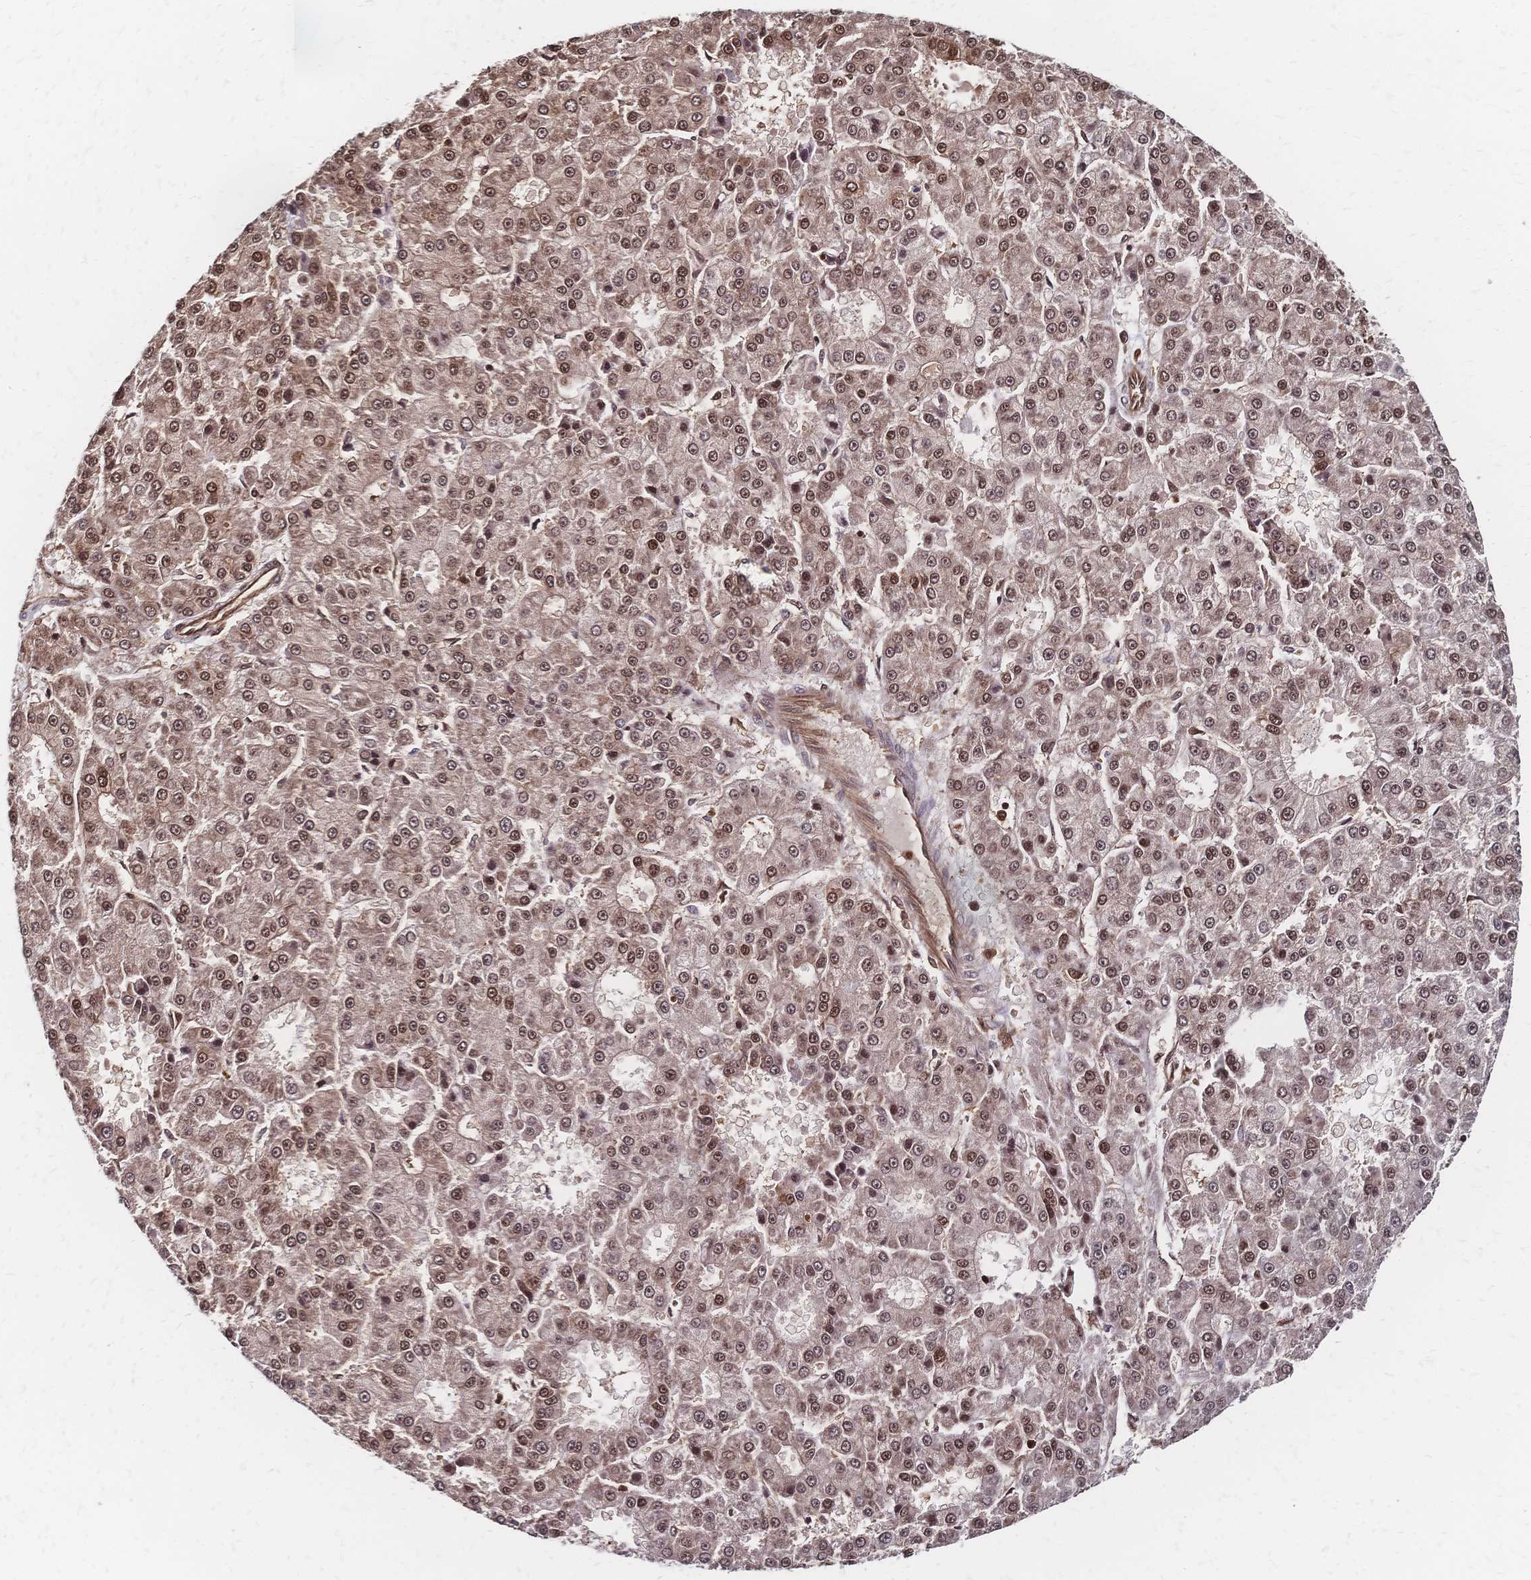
{"staining": {"intensity": "moderate", "quantity": ">75%", "location": "nuclear"}, "tissue": "liver cancer", "cell_type": "Tumor cells", "image_type": "cancer", "snomed": [{"axis": "morphology", "description": "Carcinoma, Hepatocellular, NOS"}, {"axis": "topography", "description": "Liver"}], "caption": "This micrograph displays immunohistochemistry (IHC) staining of liver cancer (hepatocellular carcinoma), with medium moderate nuclear staining in about >75% of tumor cells.", "gene": "HDGF", "patient": {"sex": "male", "age": 70}}